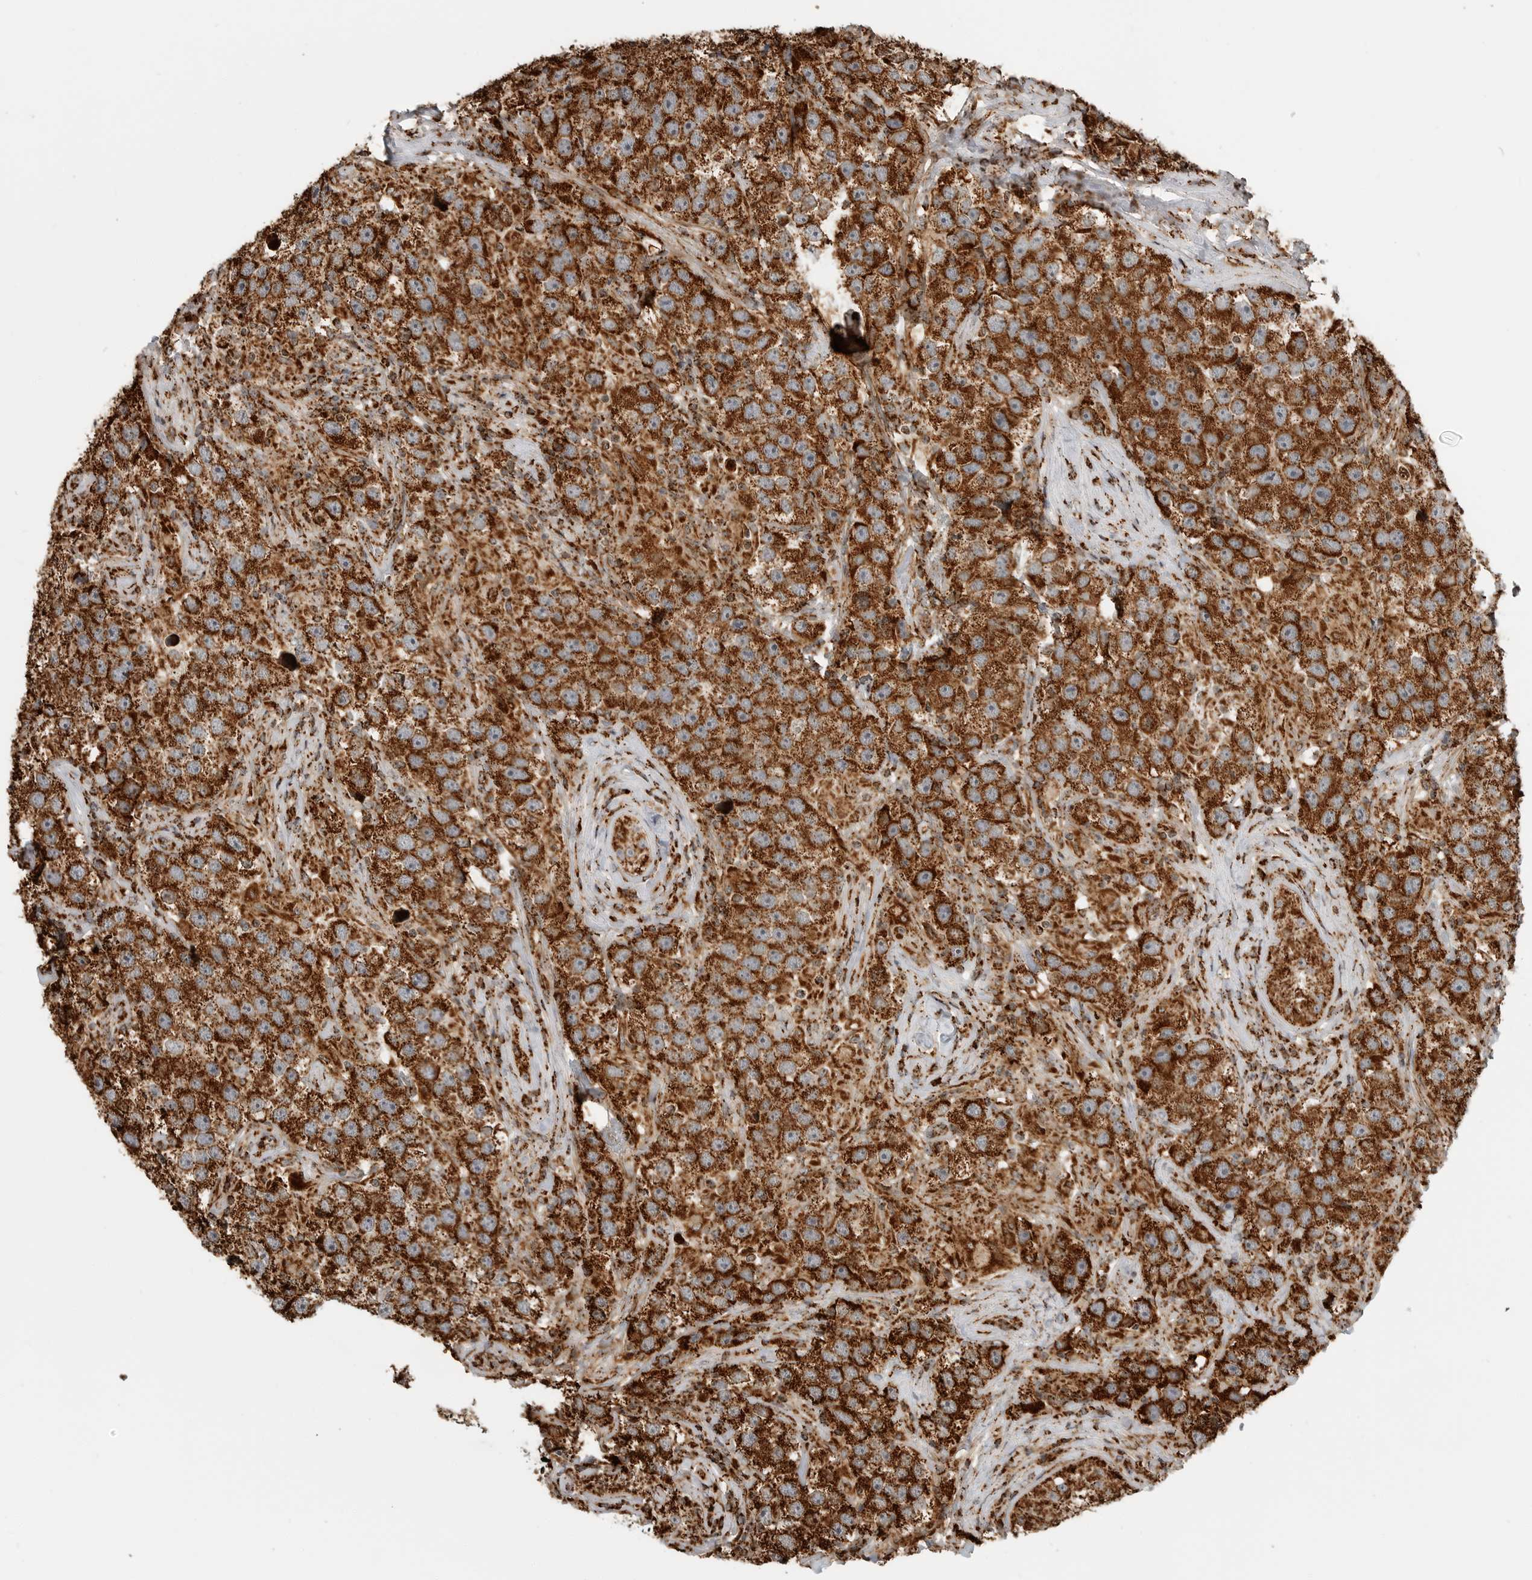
{"staining": {"intensity": "strong", "quantity": ">75%", "location": "cytoplasmic/membranous"}, "tissue": "testis cancer", "cell_type": "Tumor cells", "image_type": "cancer", "snomed": [{"axis": "morphology", "description": "Seminoma, NOS"}, {"axis": "topography", "description": "Testis"}], "caption": "Protein staining by immunohistochemistry (IHC) reveals strong cytoplasmic/membranous expression in approximately >75% of tumor cells in testis seminoma.", "gene": "BMP2K", "patient": {"sex": "male", "age": 49}}